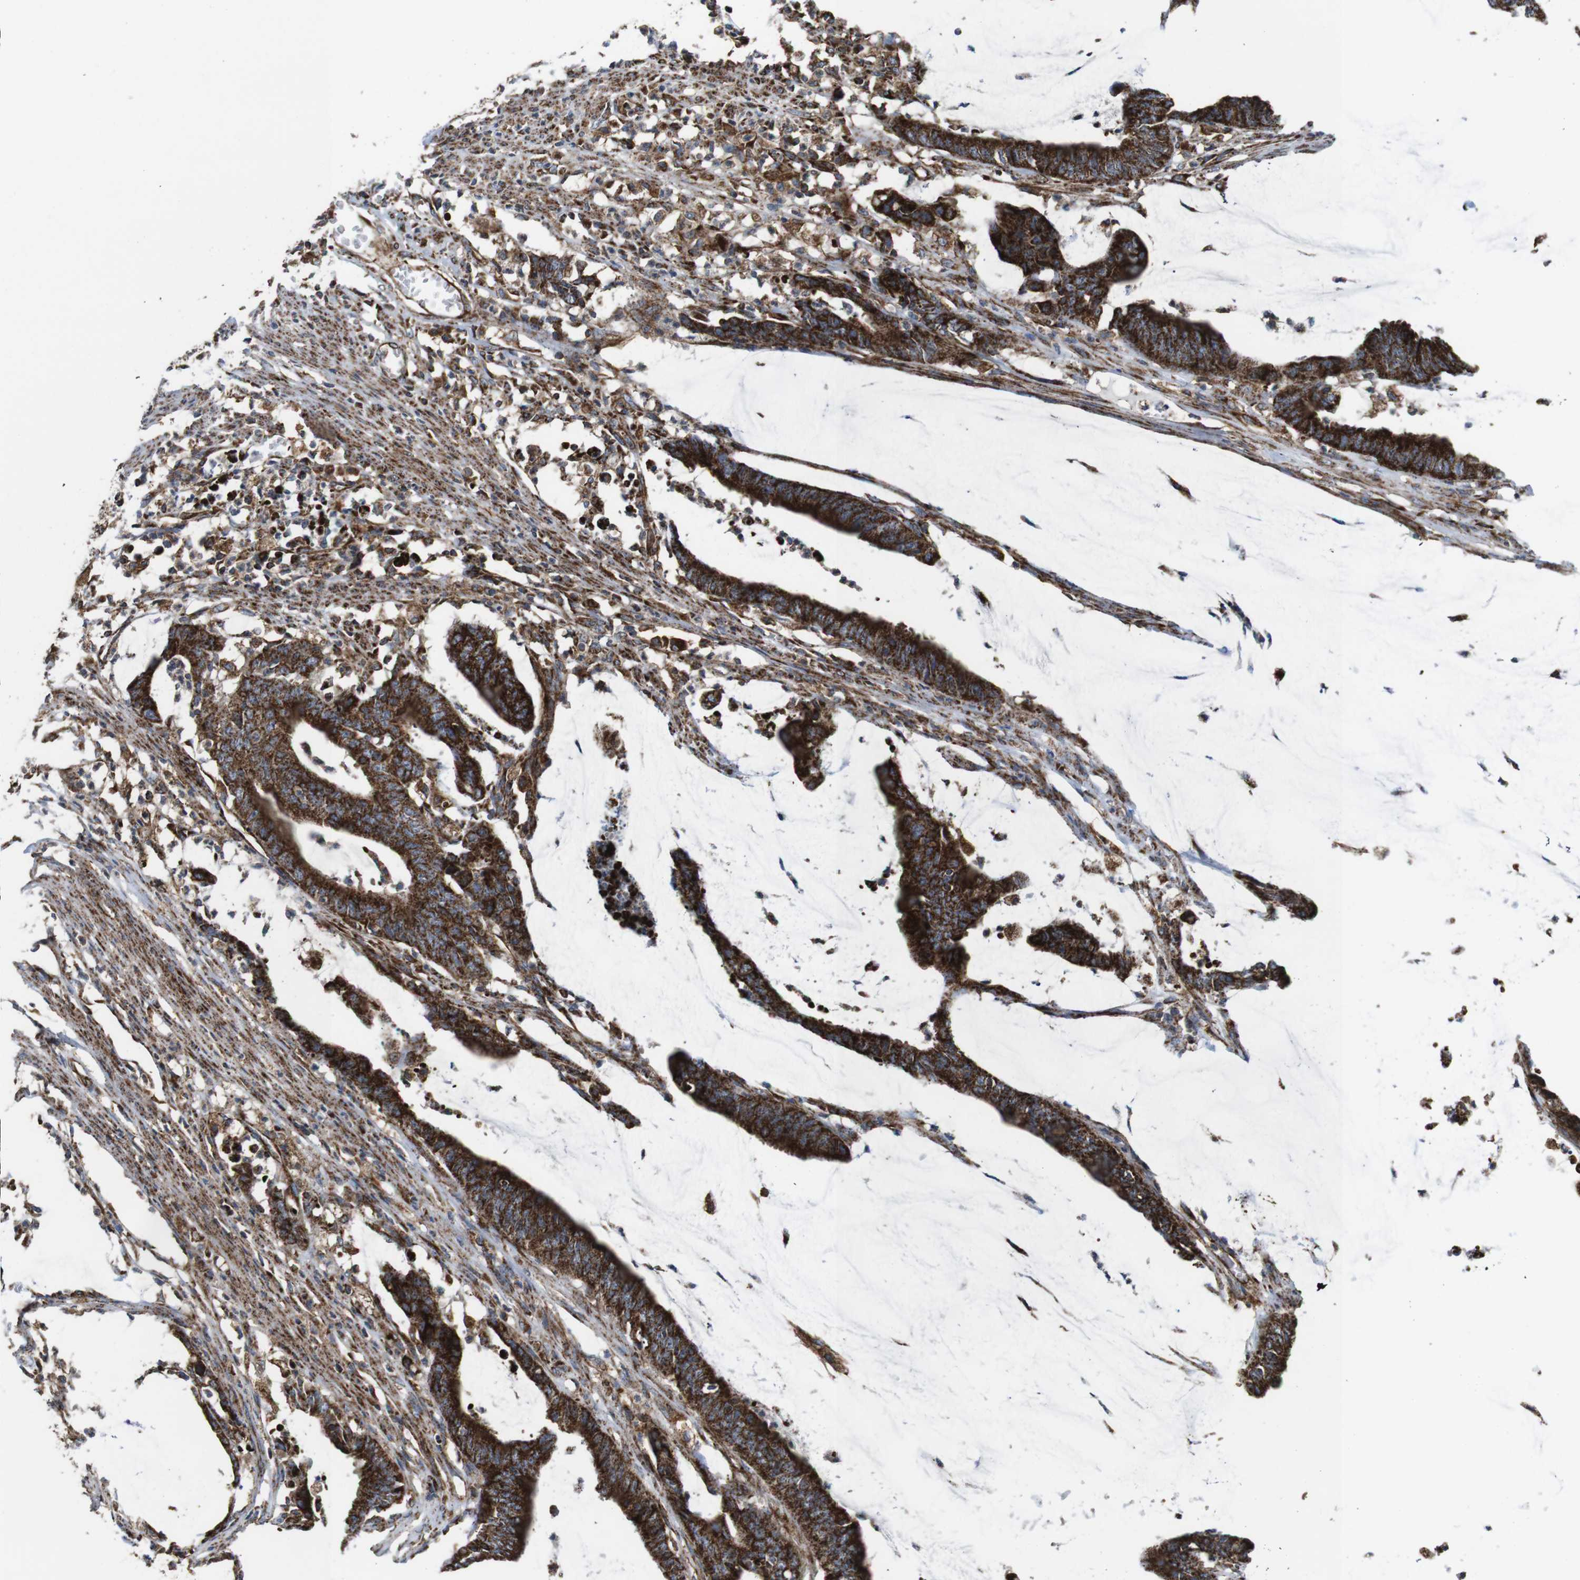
{"staining": {"intensity": "strong", "quantity": ">75%", "location": "cytoplasmic/membranous"}, "tissue": "colorectal cancer", "cell_type": "Tumor cells", "image_type": "cancer", "snomed": [{"axis": "morphology", "description": "Adenocarcinoma, NOS"}, {"axis": "topography", "description": "Rectum"}], "caption": "An immunohistochemistry (IHC) photomicrograph of neoplastic tissue is shown. Protein staining in brown shows strong cytoplasmic/membranous positivity in colorectal cancer (adenocarcinoma) within tumor cells.", "gene": "HK1", "patient": {"sex": "female", "age": 66}}